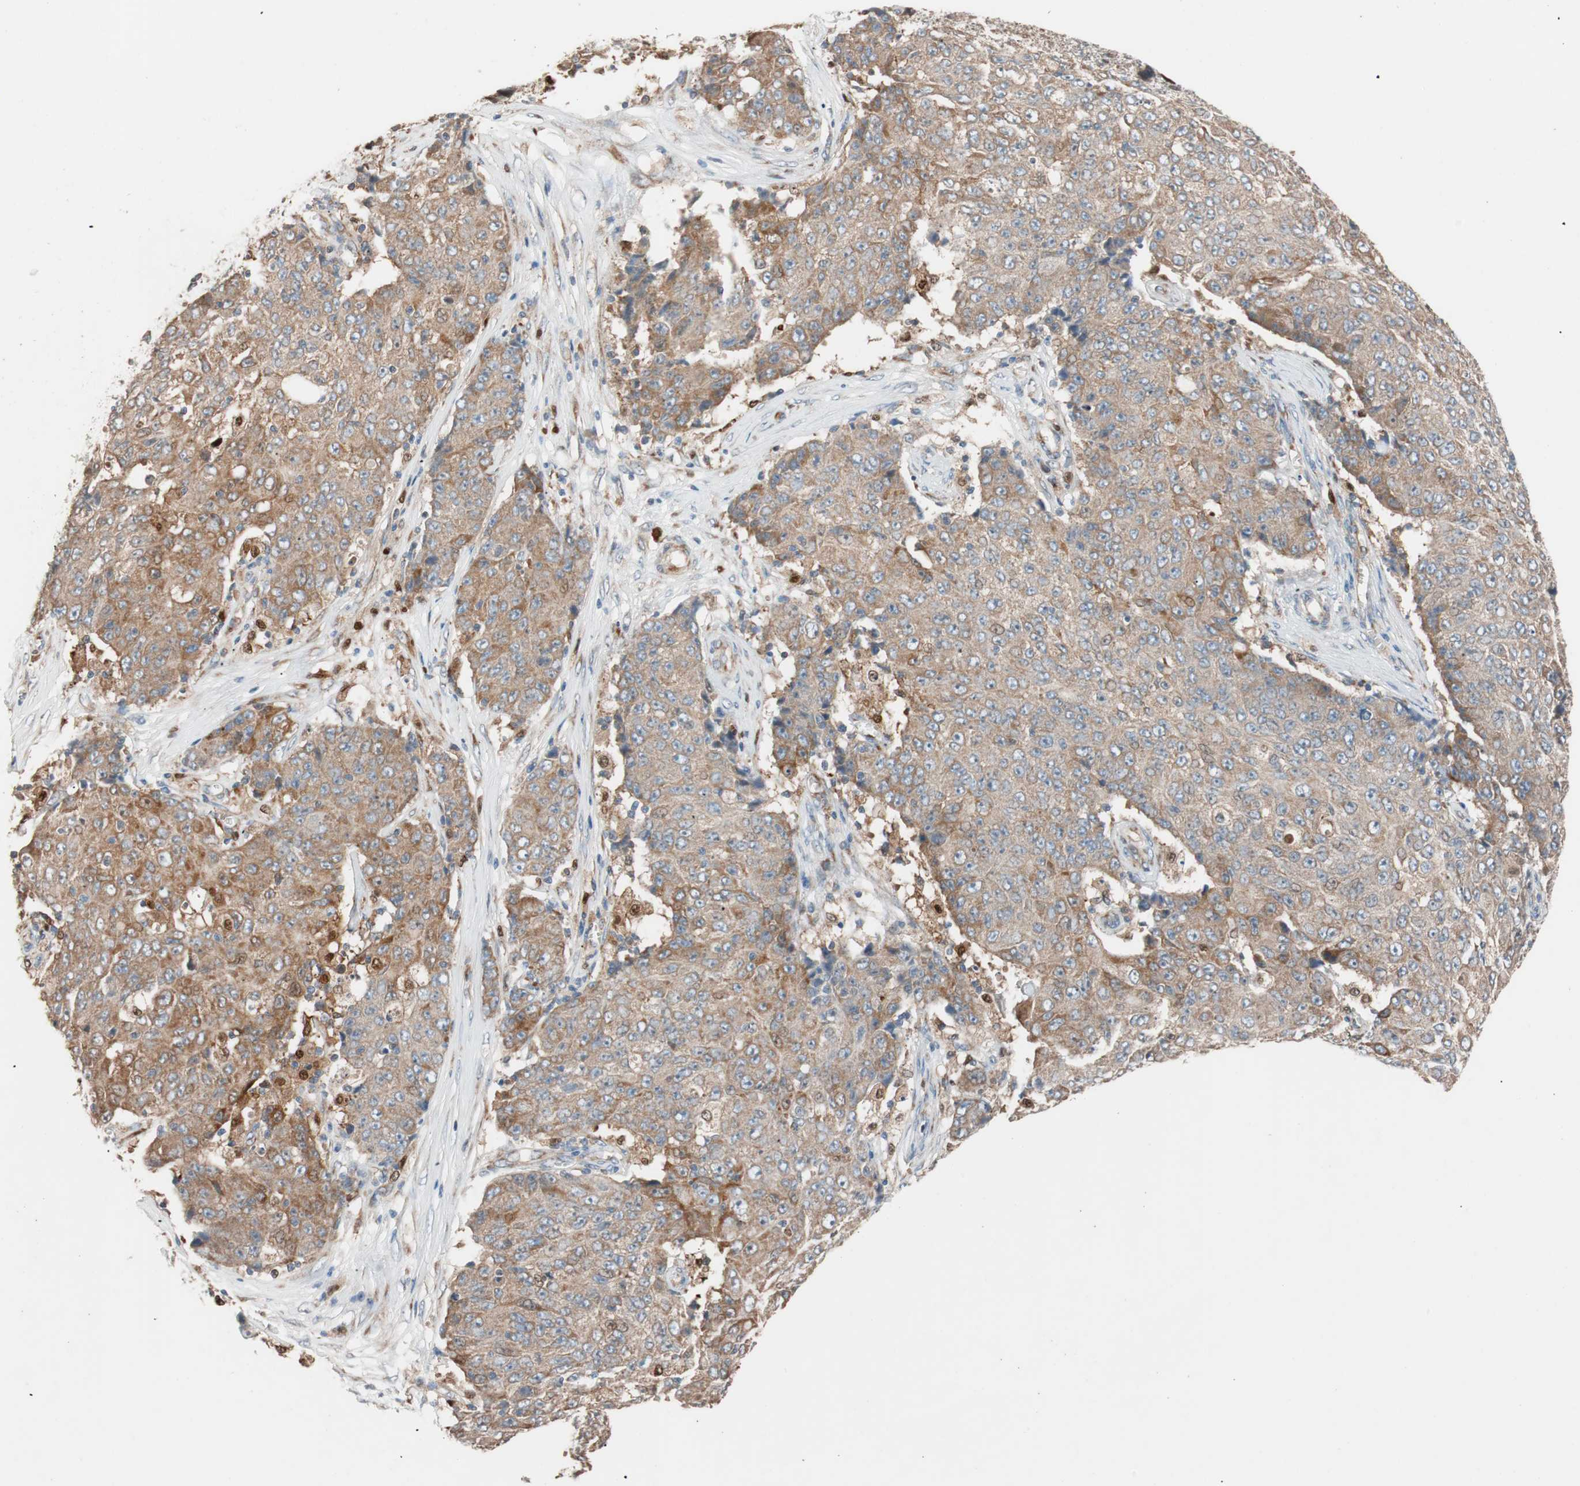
{"staining": {"intensity": "moderate", "quantity": ">75%", "location": "cytoplasmic/membranous"}, "tissue": "ovarian cancer", "cell_type": "Tumor cells", "image_type": "cancer", "snomed": [{"axis": "morphology", "description": "Carcinoma, endometroid"}, {"axis": "topography", "description": "Ovary"}], "caption": "An image showing moderate cytoplasmic/membranous expression in about >75% of tumor cells in ovarian cancer (endometroid carcinoma), as visualized by brown immunohistochemical staining.", "gene": "FAAH", "patient": {"sex": "female", "age": 42}}